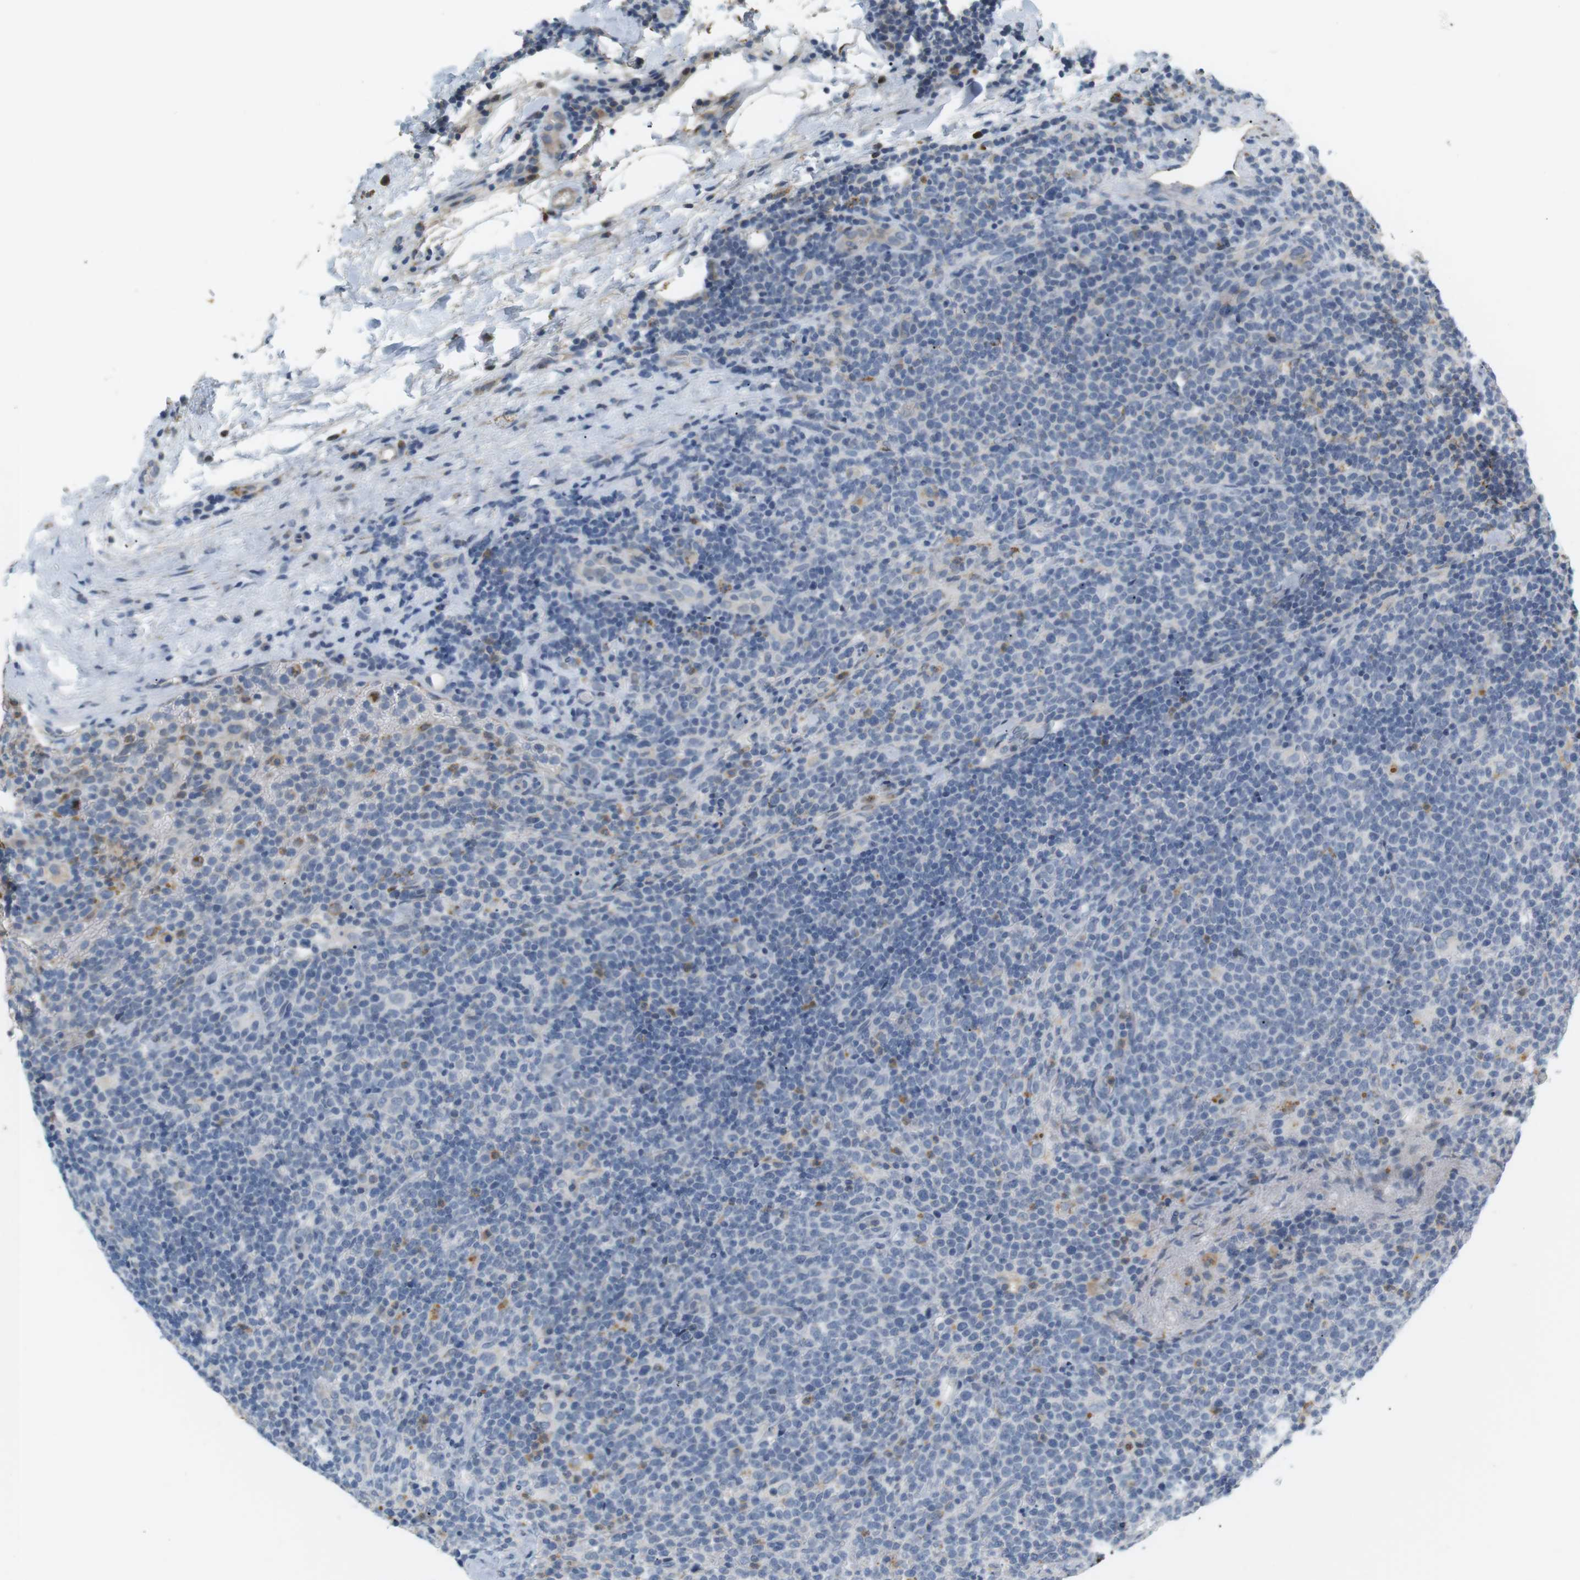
{"staining": {"intensity": "negative", "quantity": "none", "location": "none"}, "tissue": "lymphoma", "cell_type": "Tumor cells", "image_type": "cancer", "snomed": [{"axis": "morphology", "description": "Malignant lymphoma, non-Hodgkin's type, High grade"}, {"axis": "topography", "description": "Lymph node"}], "caption": "The immunohistochemistry (IHC) photomicrograph has no significant staining in tumor cells of lymphoma tissue.", "gene": "CD300E", "patient": {"sex": "male", "age": 61}}